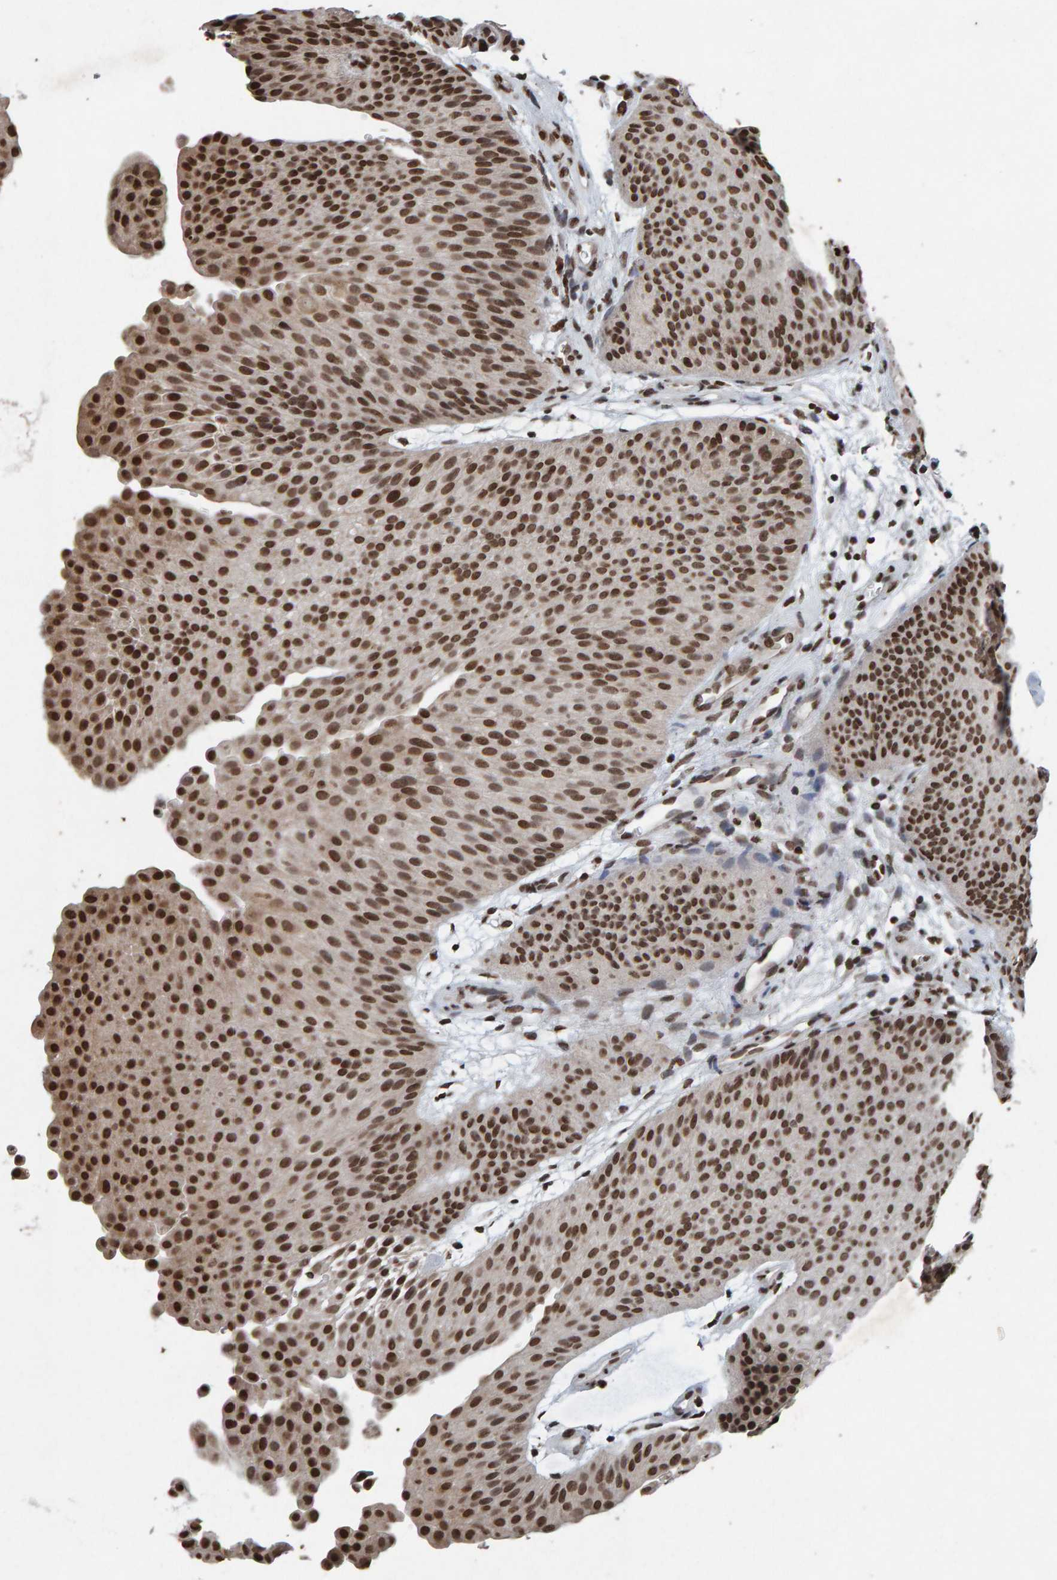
{"staining": {"intensity": "strong", "quantity": ">75%", "location": "nuclear"}, "tissue": "urothelial cancer", "cell_type": "Tumor cells", "image_type": "cancer", "snomed": [{"axis": "morphology", "description": "Urothelial carcinoma, Low grade"}, {"axis": "topography", "description": "Urinary bladder"}], "caption": "Tumor cells demonstrate high levels of strong nuclear staining in about >75% of cells in human urothelial carcinoma (low-grade). (IHC, brightfield microscopy, high magnification).", "gene": "H2AZ1", "patient": {"sex": "female", "age": 60}}